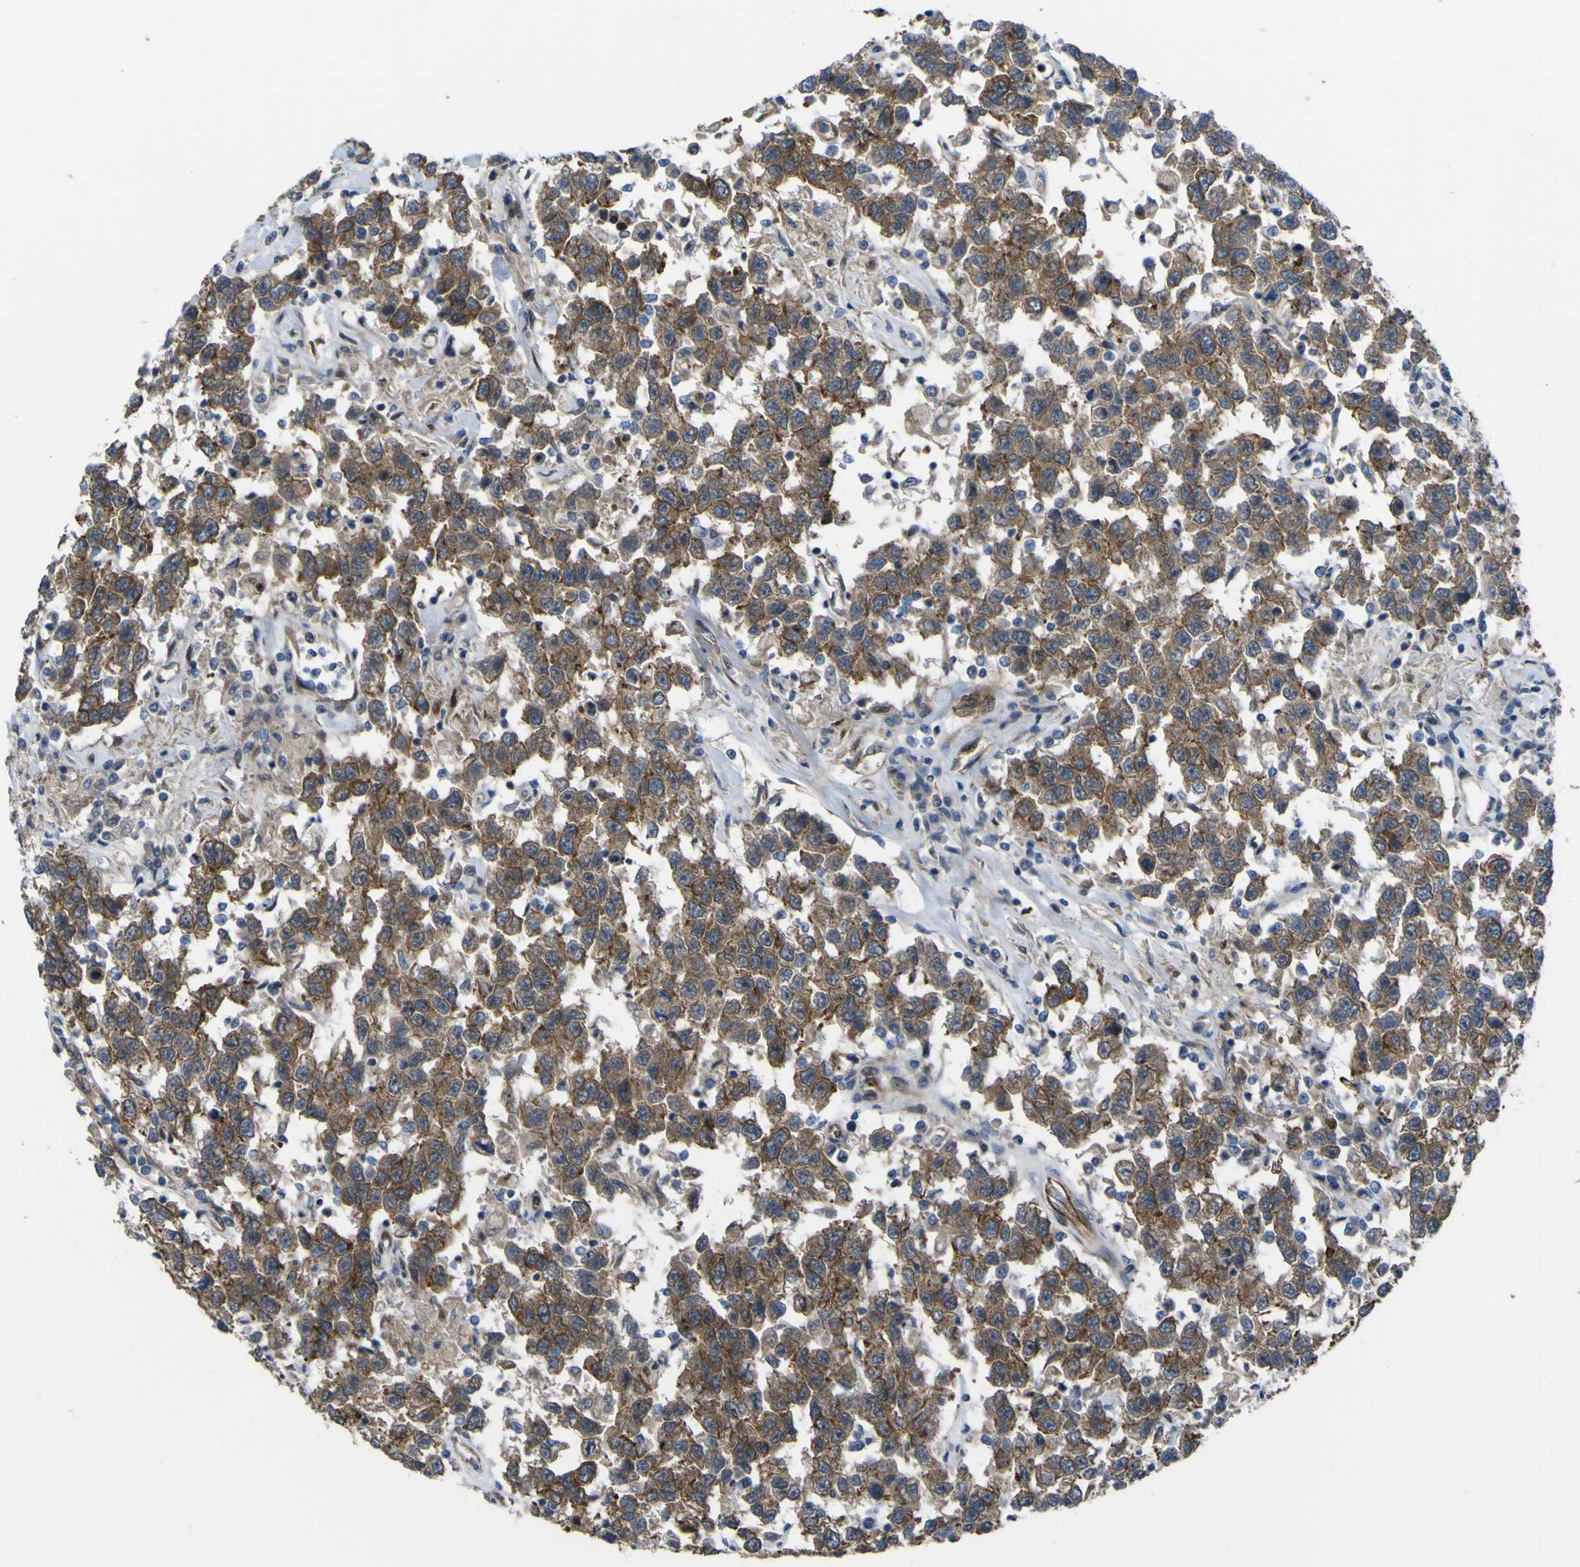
{"staining": {"intensity": "moderate", "quantity": ">75%", "location": "cytoplasmic/membranous"}, "tissue": "testis cancer", "cell_type": "Tumor cells", "image_type": "cancer", "snomed": [{"axis": "morphology", "description": "Seminoma, NOS"}, {"axis": "topography", "description": "Testis"}], "caption": "Immunohistochemistry (IHC) photomicrograph of neoplastic tissue: human testis cancer (seminoma) stained using IHC exhibits medium levels of moderate protein expression localized specifically in the cytoplasmic/membranous of tumor cells, appearing as a cytoplasmic/membranous brown color.", "gene": "FBXO30", "patient": {"sex": "male", "age": 41}}